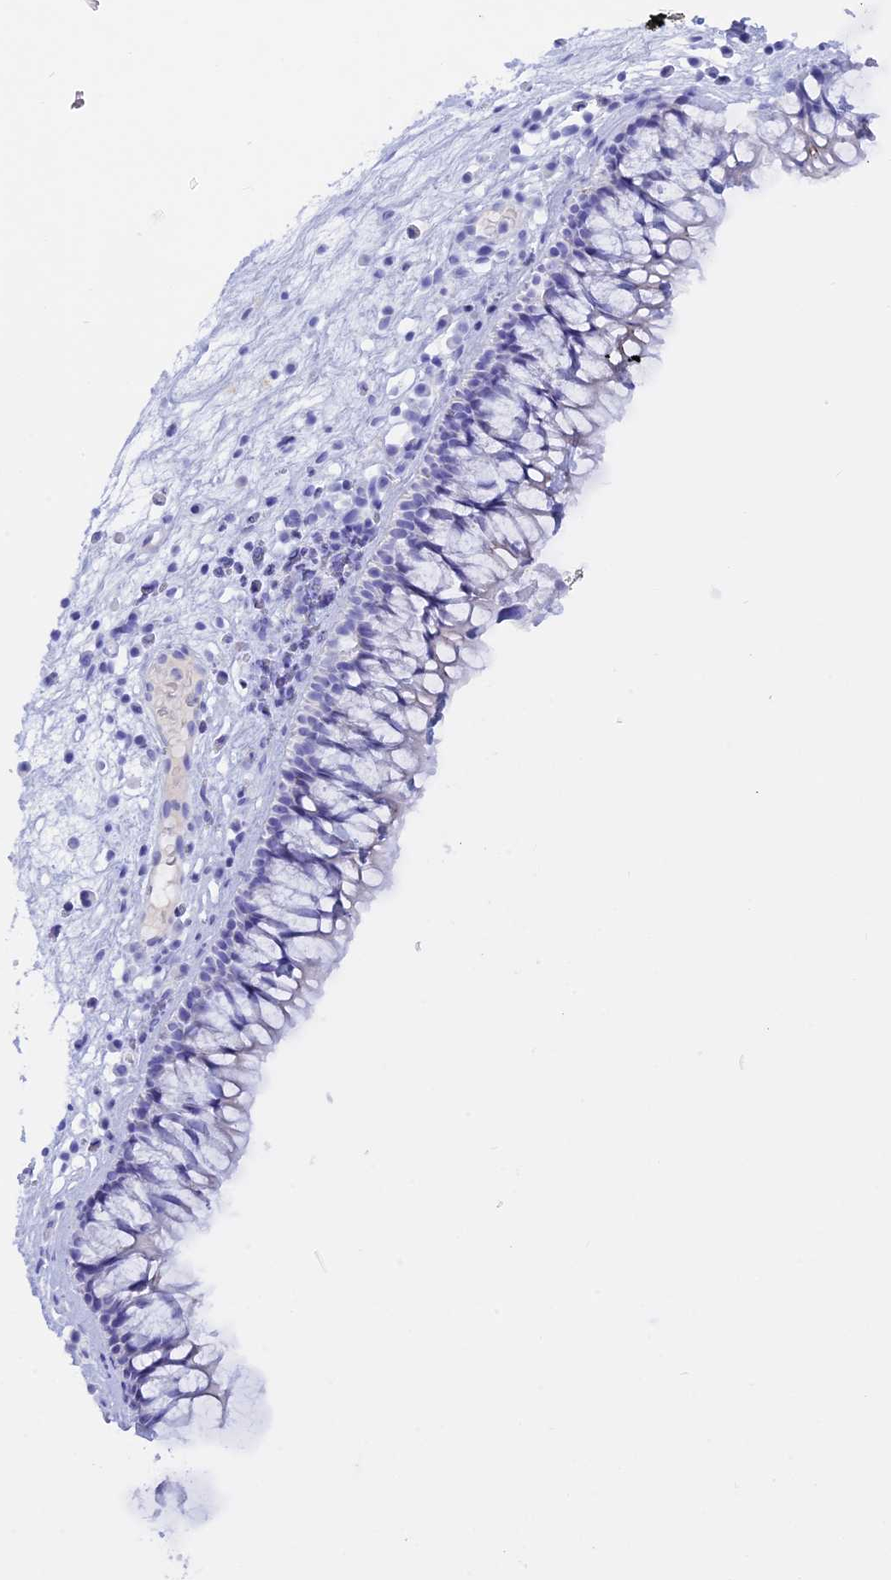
{"staining": {"intensity": "negative", "quantity": "none", "location": "none"}, "tissue": "nasopharynx", "cell_type": "Respiratory epithelial cells", "image_type": "normal", "snomed": [{"axis": "morphology", "description": "Normal tissue, NOS"}, {"axis": "morphology", "description": "Inflammation, NOS"}, {"axis": "morphology", "description": "Malignant melanoma, Metastatic site"}, {"axis": "topography", "description": "Nasopharynx"}], "caption": "An IHC histopathology image of benign nasopharynx is shown. There is no staining in respiratory epithelial cells of nasopharynx. (DAB immunohistochemistry (IHC), high magnification).", "gene": "BRI3", "patient": {"sex": "male", "age": 70}}